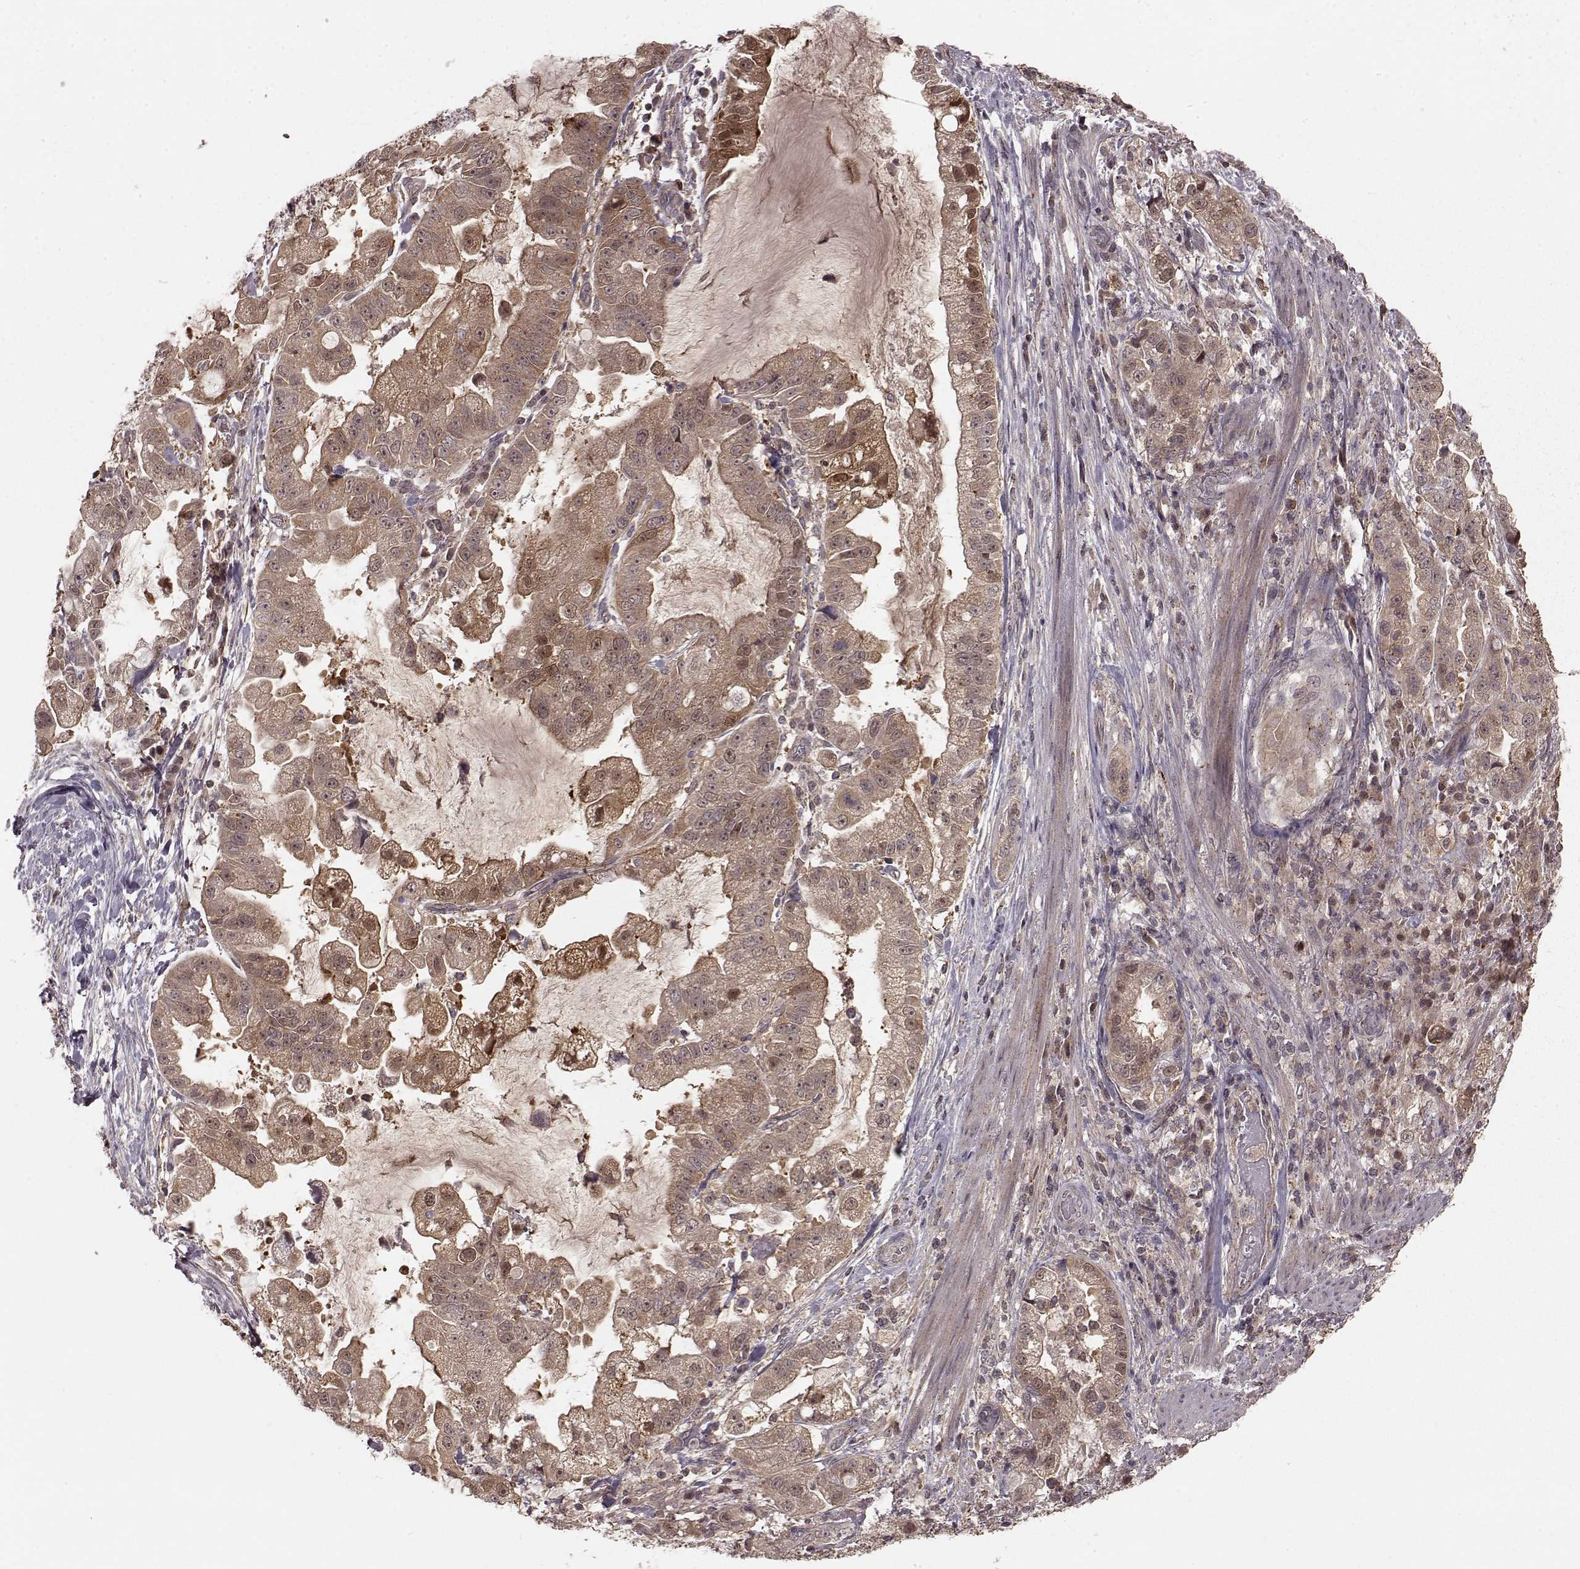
{"staining": {"intensity": "weak", "quantity": ">75%", "location": "cytoplasmic/membranous"}, "tissue": "stomach cancer", "cell_type": "Tumor cells", "image_type": "cancer", "snomed": [{"axis": "morphology", "description": "Adenocarcinoma, NOS"}, {"axis": "topography", "description": "Stomach"}], "caption": "There is low levels of weak cytoplasmic/membranous staining in tumor cells of stomach cancer, as demonstrated by immunohistochemical staining (brown color).", "gene": "GSS", "patient": {"sex": "male", "age": 59}}